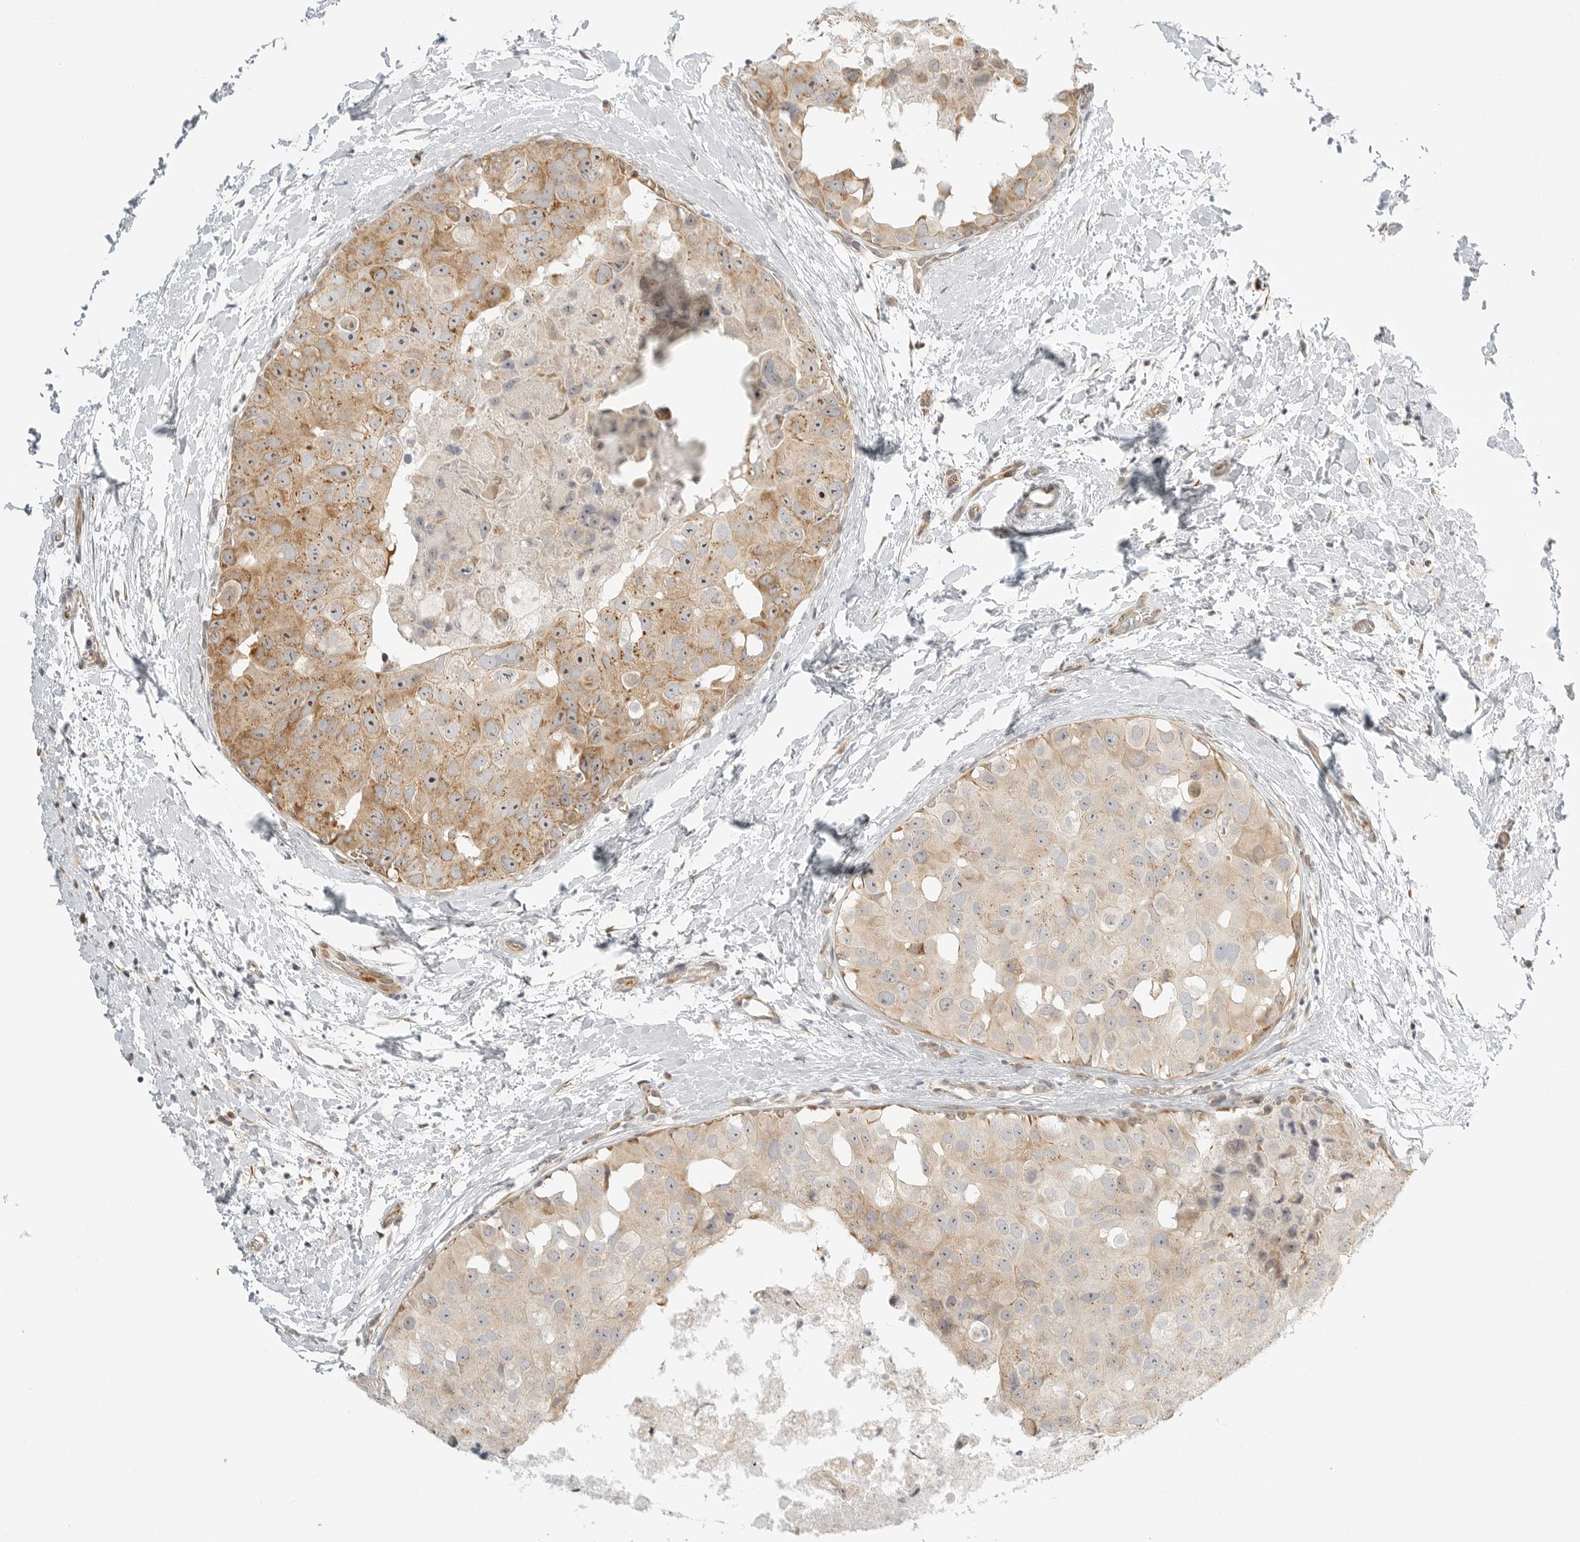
{"staining": {"intensity": "moderate", "quantity": ">75%", "location": "cytoplasmic/membranous,nuclear"}, "tissue": "breast cancer", "cell_type": "Tumor cells", "image_type": "cancer", "snomed": [{"axis": "morphology", "description": "Duct carcinoma"}, {"axis": "topography", "description": "Breast"}], "caption": "Breast infiltrating ductal carcinoma stained with a protein marker displays moderate staining in tumor cells.", "gene": "DSCC1", "patient": {"sex": "female", "age": 62}}